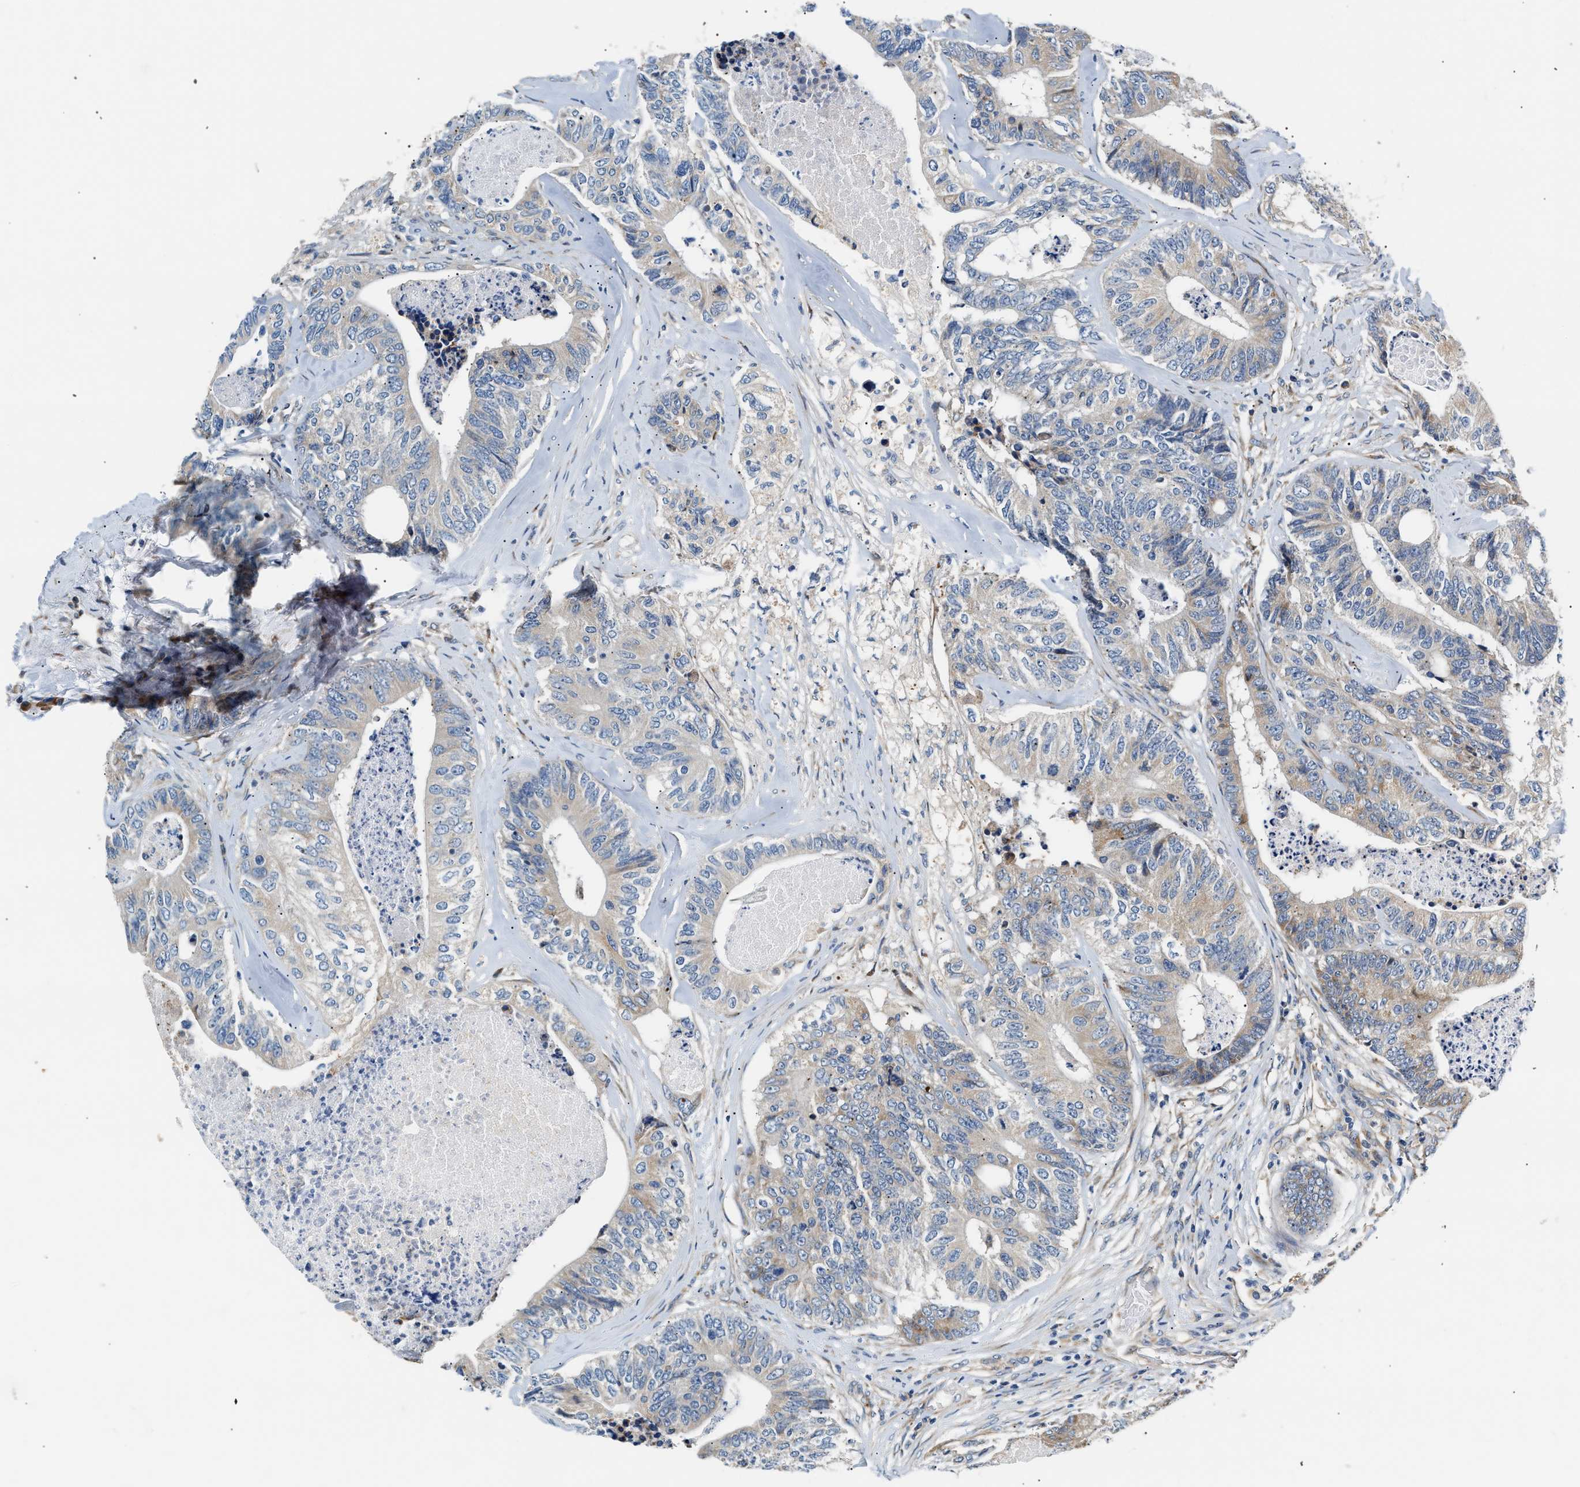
{"staining": {"intensity": "weak", "quantity": "<25%", "location": "cytoplasmic/membranous"}, "tissue": "colorectal cancer", "cell_type": "Tumor cells", "image_type": "cancer", "snomed": [{"axis": "morphology", "description": "Adenocarcinoma, NOS"}, {"axis": "topography", "description": "Colon"}], "caption": "Tumor cells are negative for protein expression in human colorectal cancer. (DAB immunohistochemistry (IHC) with hematoxylin counter stain).", "gene": "IFT74", "patient": {"sex": "female", "age": 67}}